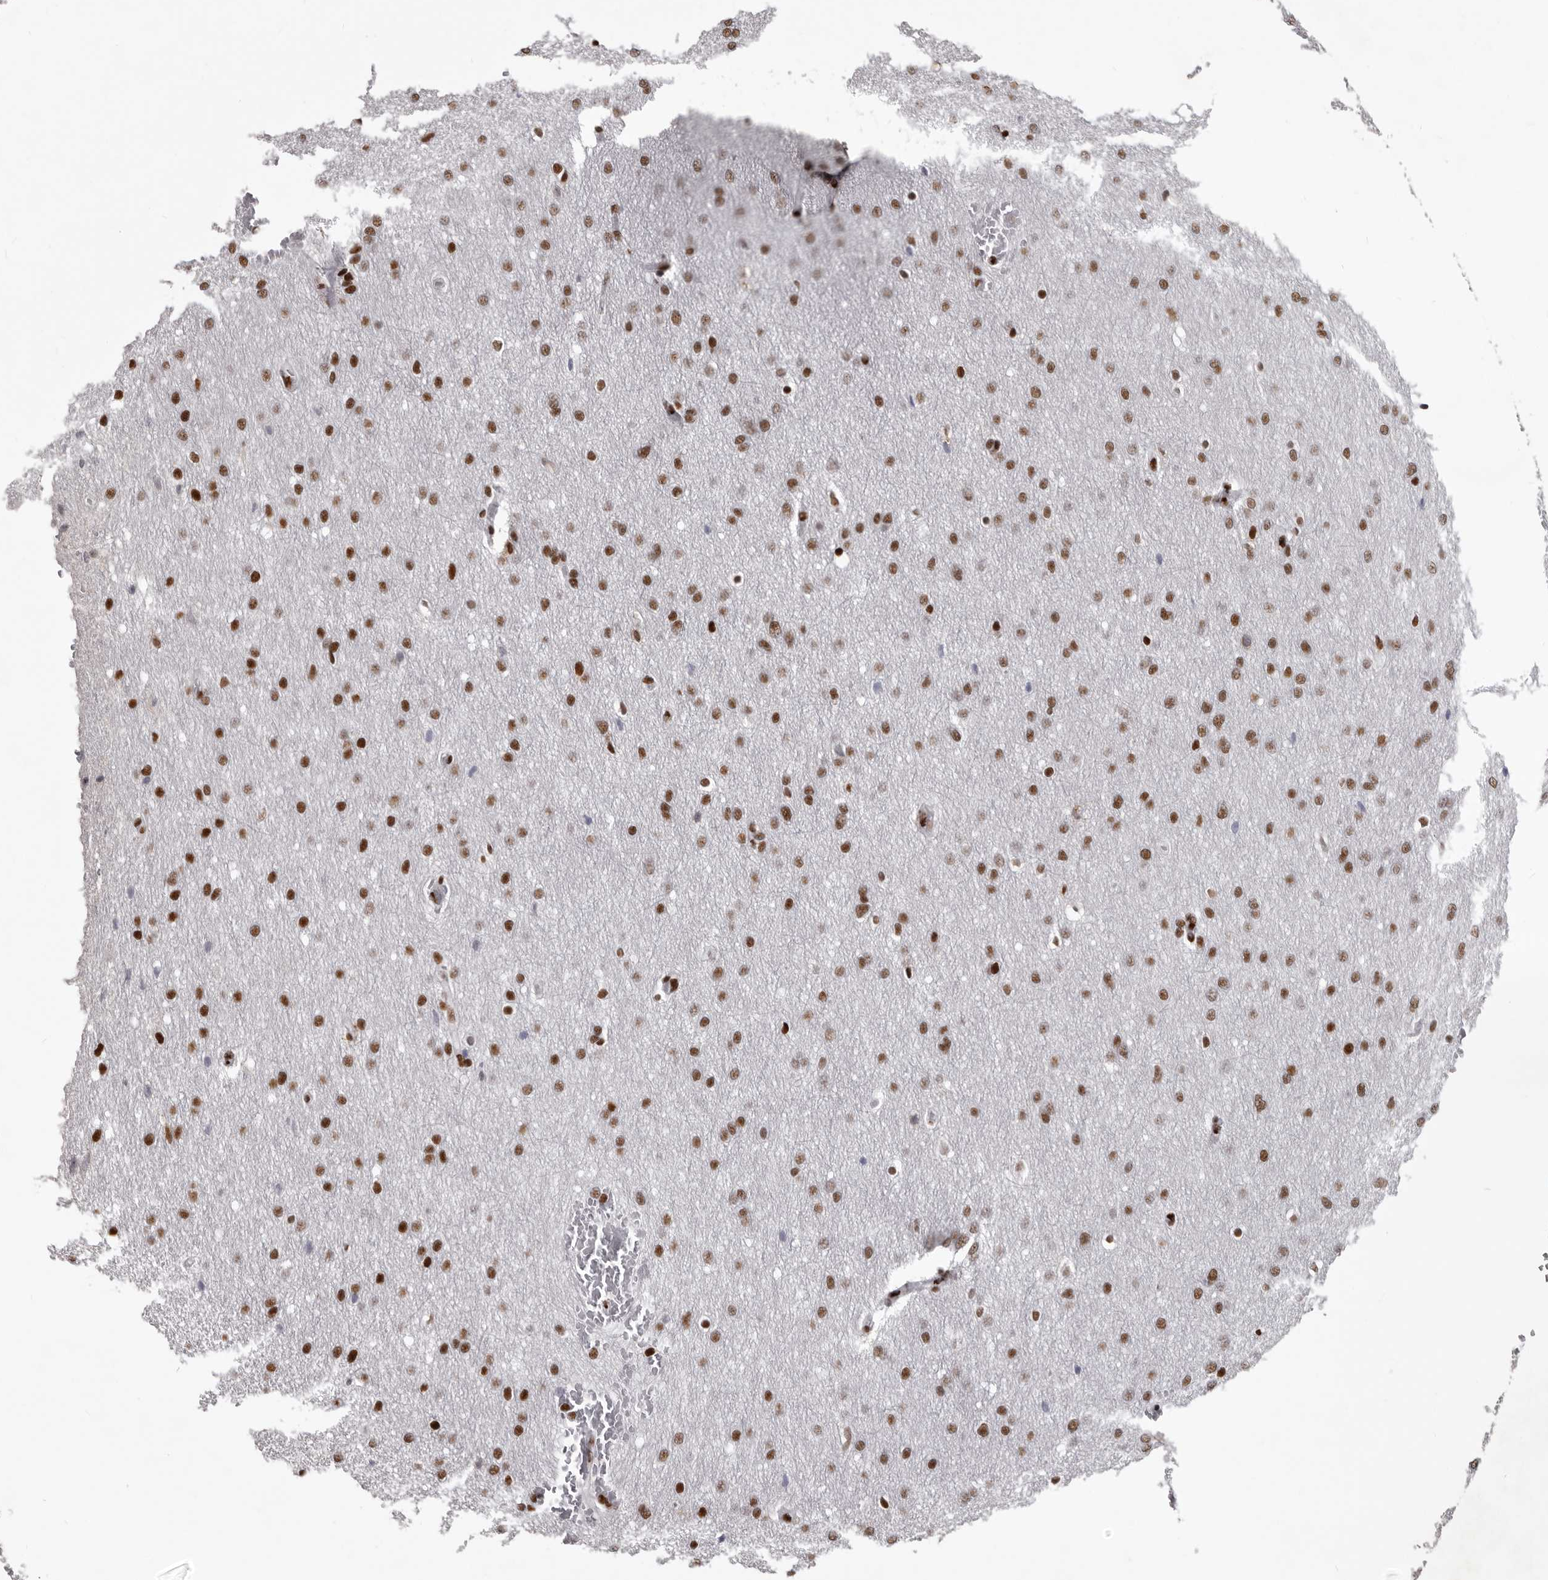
{"staining": {"intensity": "strong", "quantity": ">75%", "location": "nuclear"}, "tissue": "glioma", "cell_type": "Tumor cells", "image_type": "cancer", "snomed": [{"axis": "morphology", "description": "Glioma, malignant, Low grade"}, {"axis": "topography", "description": "Brain"}], "caption": "IHC image of neoplastic tissue: human glioma stained using immunohistochemistry (IHC) shows high levels of strong protein expression localized specifically in the nuclear of tumor cells, appearing as a nuclear brown color.", "gene": "NUMA1", "patient": {"sex": "female", "age": 37}}